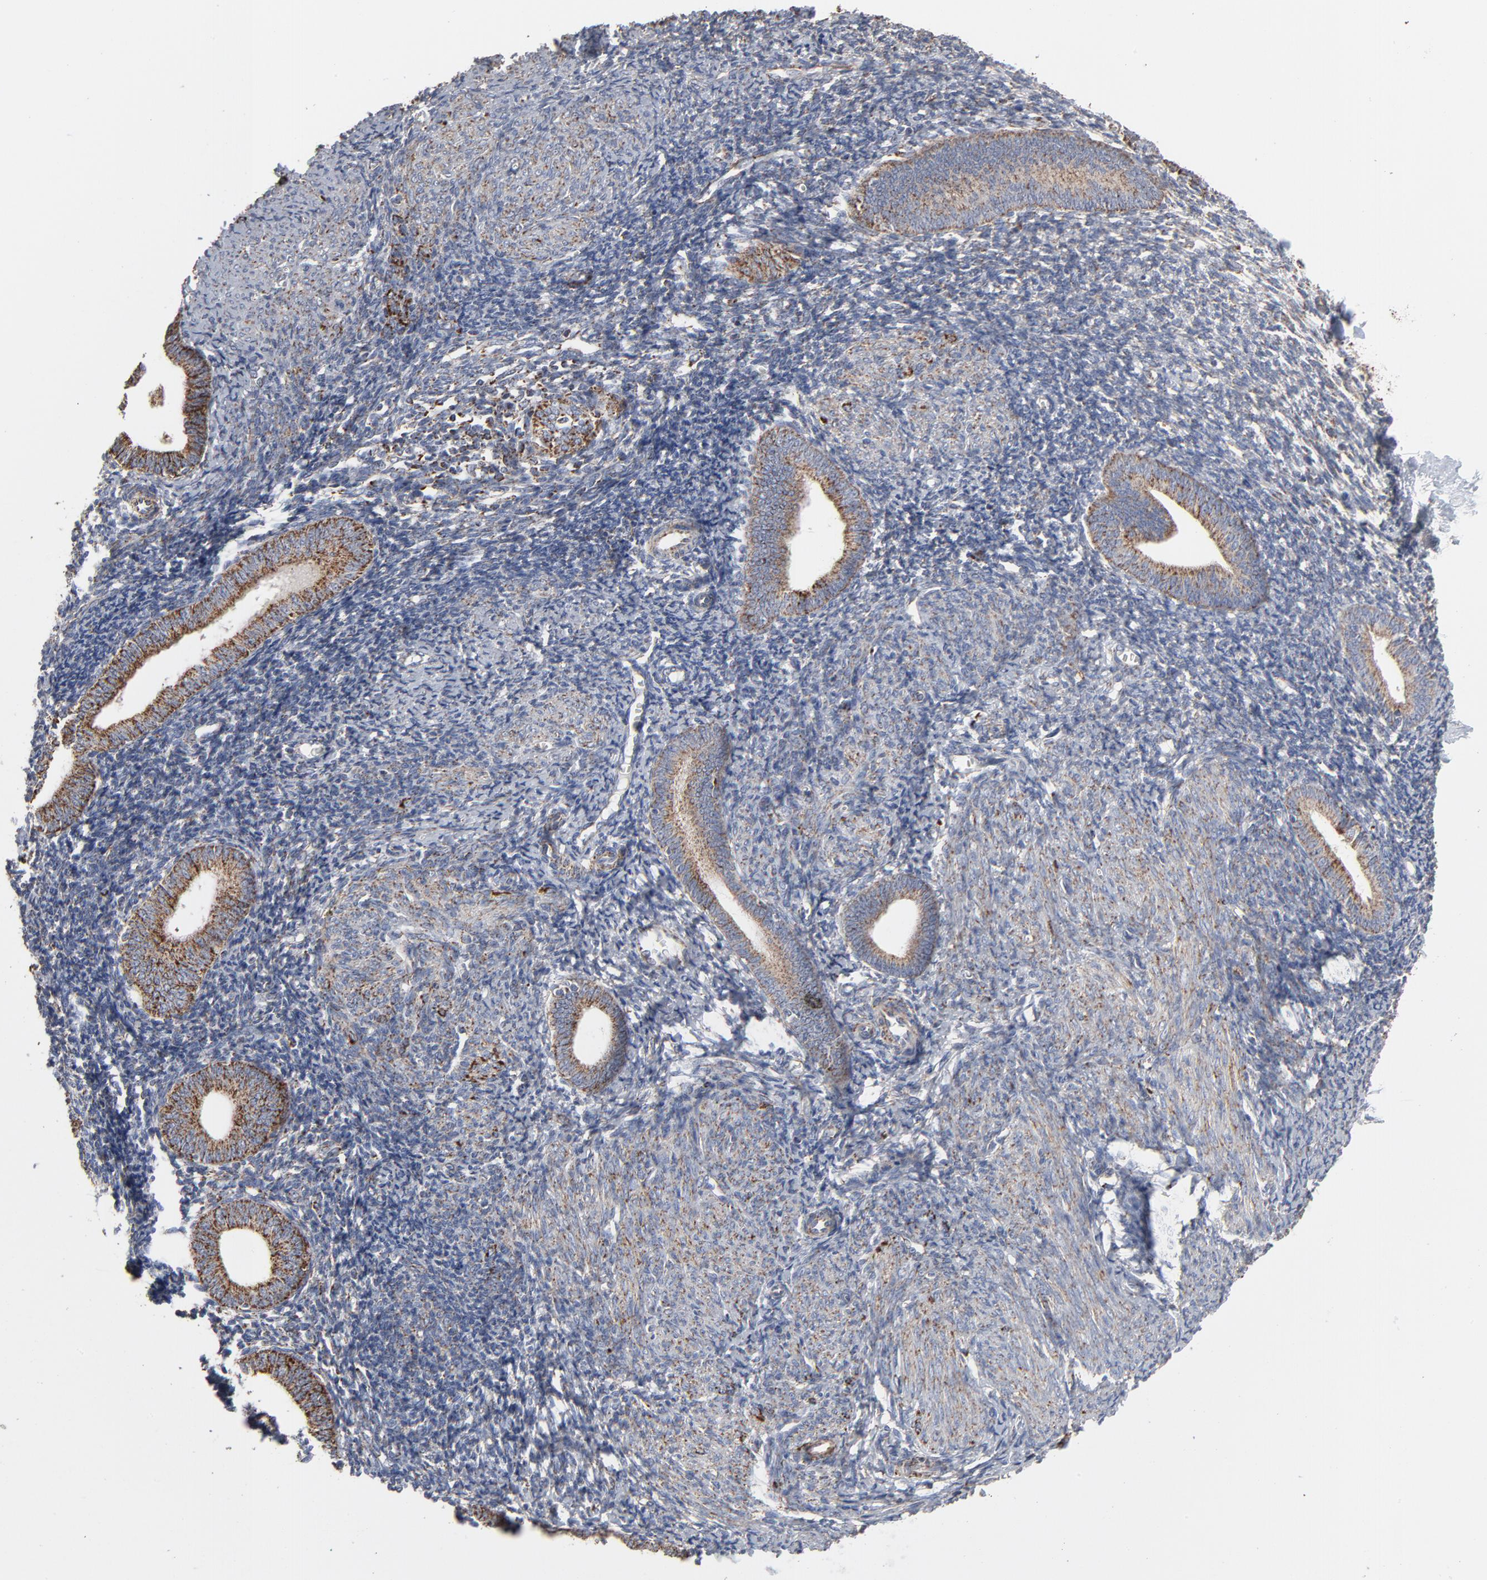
{"staining": {"intensity": "strong", "quantity": ">75%", "location": "cytoplasmic/membranous"}, "tissue": "endometrium", "cell_type": "Cells in endometrial stroma", "image_type": "normal", "snomed": [{"axis": "morphology", "description": "Normal tissue, NOS"}, {"axis": "topography", "description": "Endometrium"}], "caption": "IHC photomicrograph of benign endometrium: human endometrium stained using immunohistochemistry exhibits high levels of strong protein expression localized specifically in the cytoplasmic/membranous of cells in endometrial stroma, appearing as a cytoplasmic/membranous brown color.", "gene": "UQCRC1", "patient": {"sex": "female", "age": 57}}